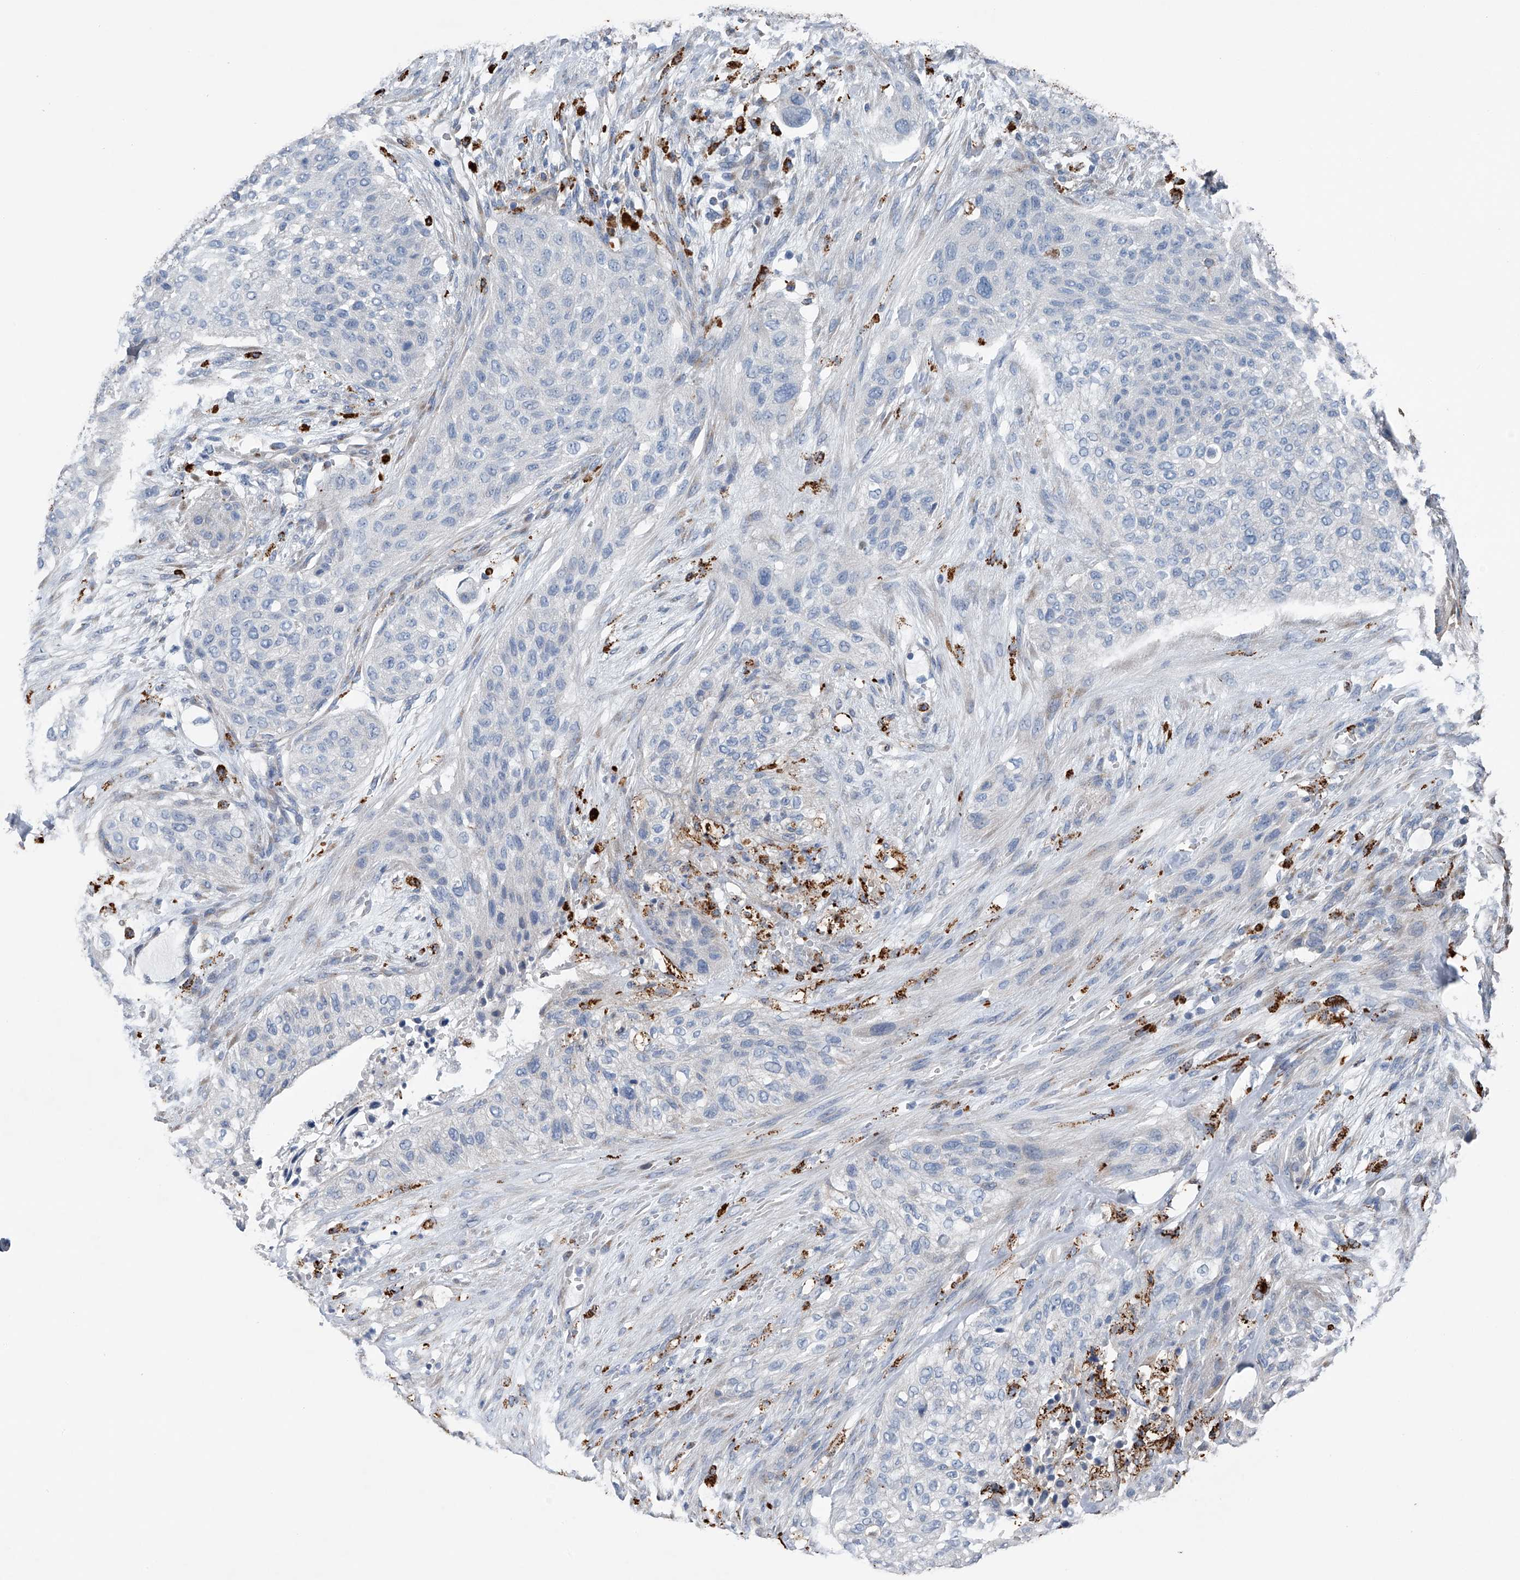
{"staining": {"intensity": "negative", "quantity": "none", "location": "none"}, "tissue": "urothelial cancer", "cell_type": "Tumor cells", "image_type": "cancer", "snomed": [{"axis": "morphology", "description": "Urothelial carcinoma, High grade"}, {"axis": "topography", "description": "Urinary bladder"}], "caption": "Immunohistochemical staining of high-grade urothelial carcinoma reveals no significant positivity in tumor cells.", "gene": "ZNF772", "patient": {"sex": "male", "age": 35}}